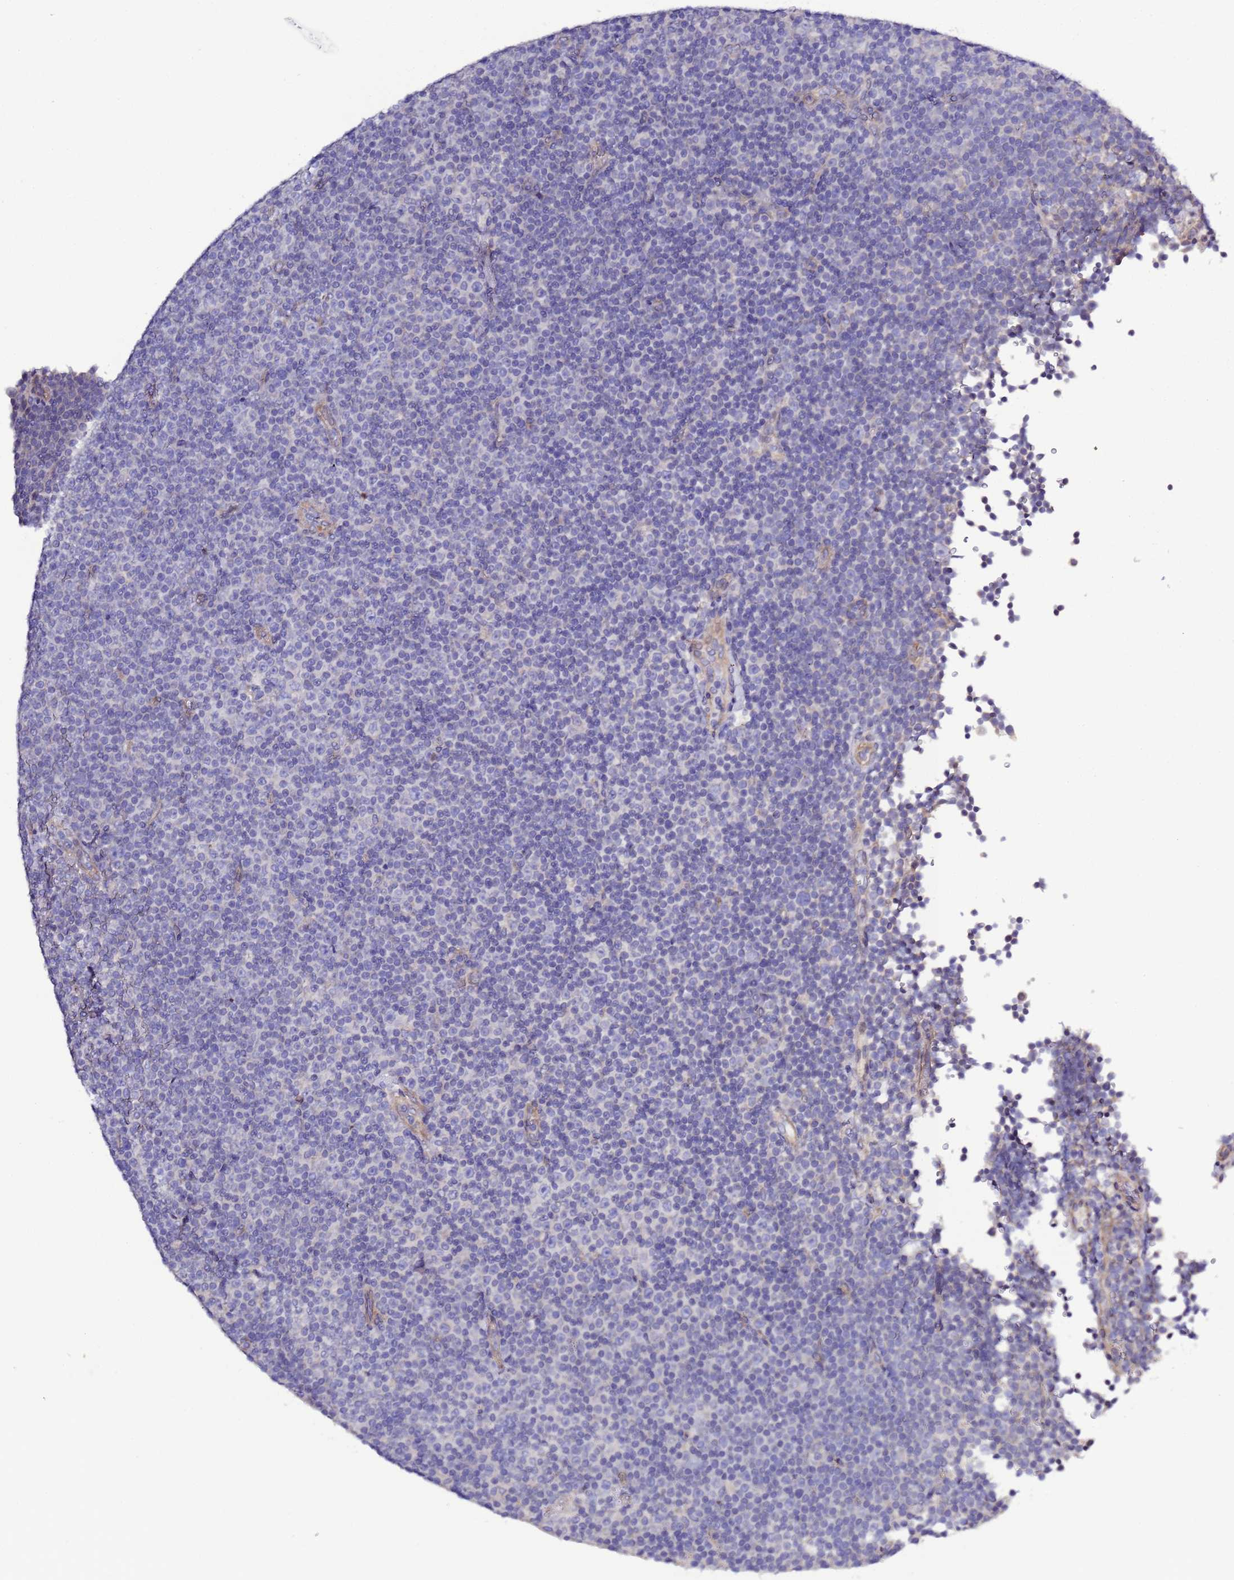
{"staining": {"intensity": "negative", "quantity": "none", "location": "none"}, "tissue": "lymphoma", "cell_type": "Tumor cells", "image_type": "cancer", "snomed": [{"axis": "morphology", "description": "Malignant lymphoma, non-Hodgkin's type, Low grade"}, {"axis": "topography", "description": "Lymph node"}], "caption": "Tumor cells show no significant protein staining in malignant lymphoma, non-Hodgkin's type (low-grade).", "gene": "SPCS1", "patient": {"sex": "female", "age": 67}}